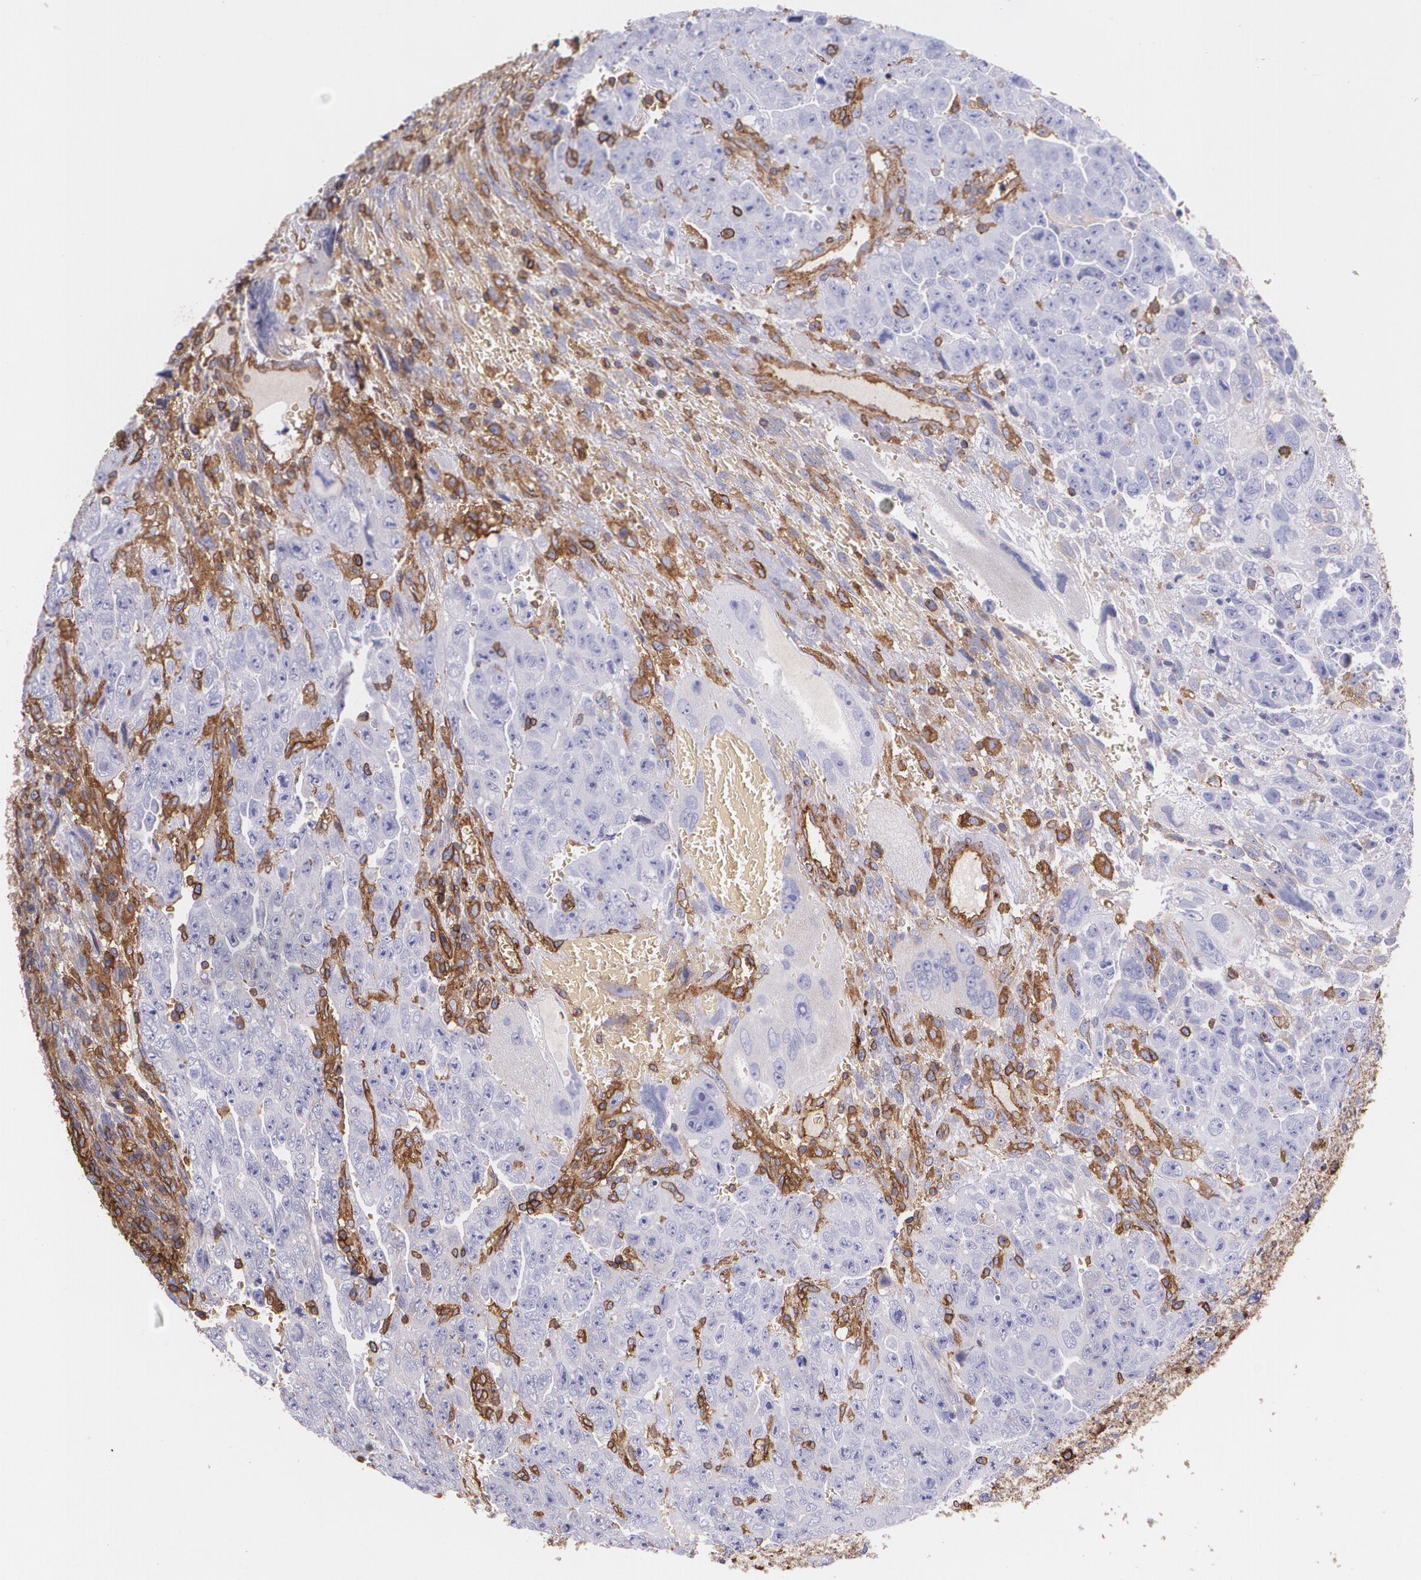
{"staining": {"intensity": "negative", "quantity": "none", "location": "none"}, "tissue": "testis cancer", "cell_type": "Tumor cells", "image_type": "cancer", "snomed": [{"axis": "morphology", "description": "Carcinoma, Embryonal, NOS"}, {"axis": "topography", "description": "Testis"}], "caption": "This is an immunohistochemistry (IHC) micrograph of testis cancer. There is no expression in tumor cells.", "gene": "B2M", "patient": {"sex": "male", "age": 28}}